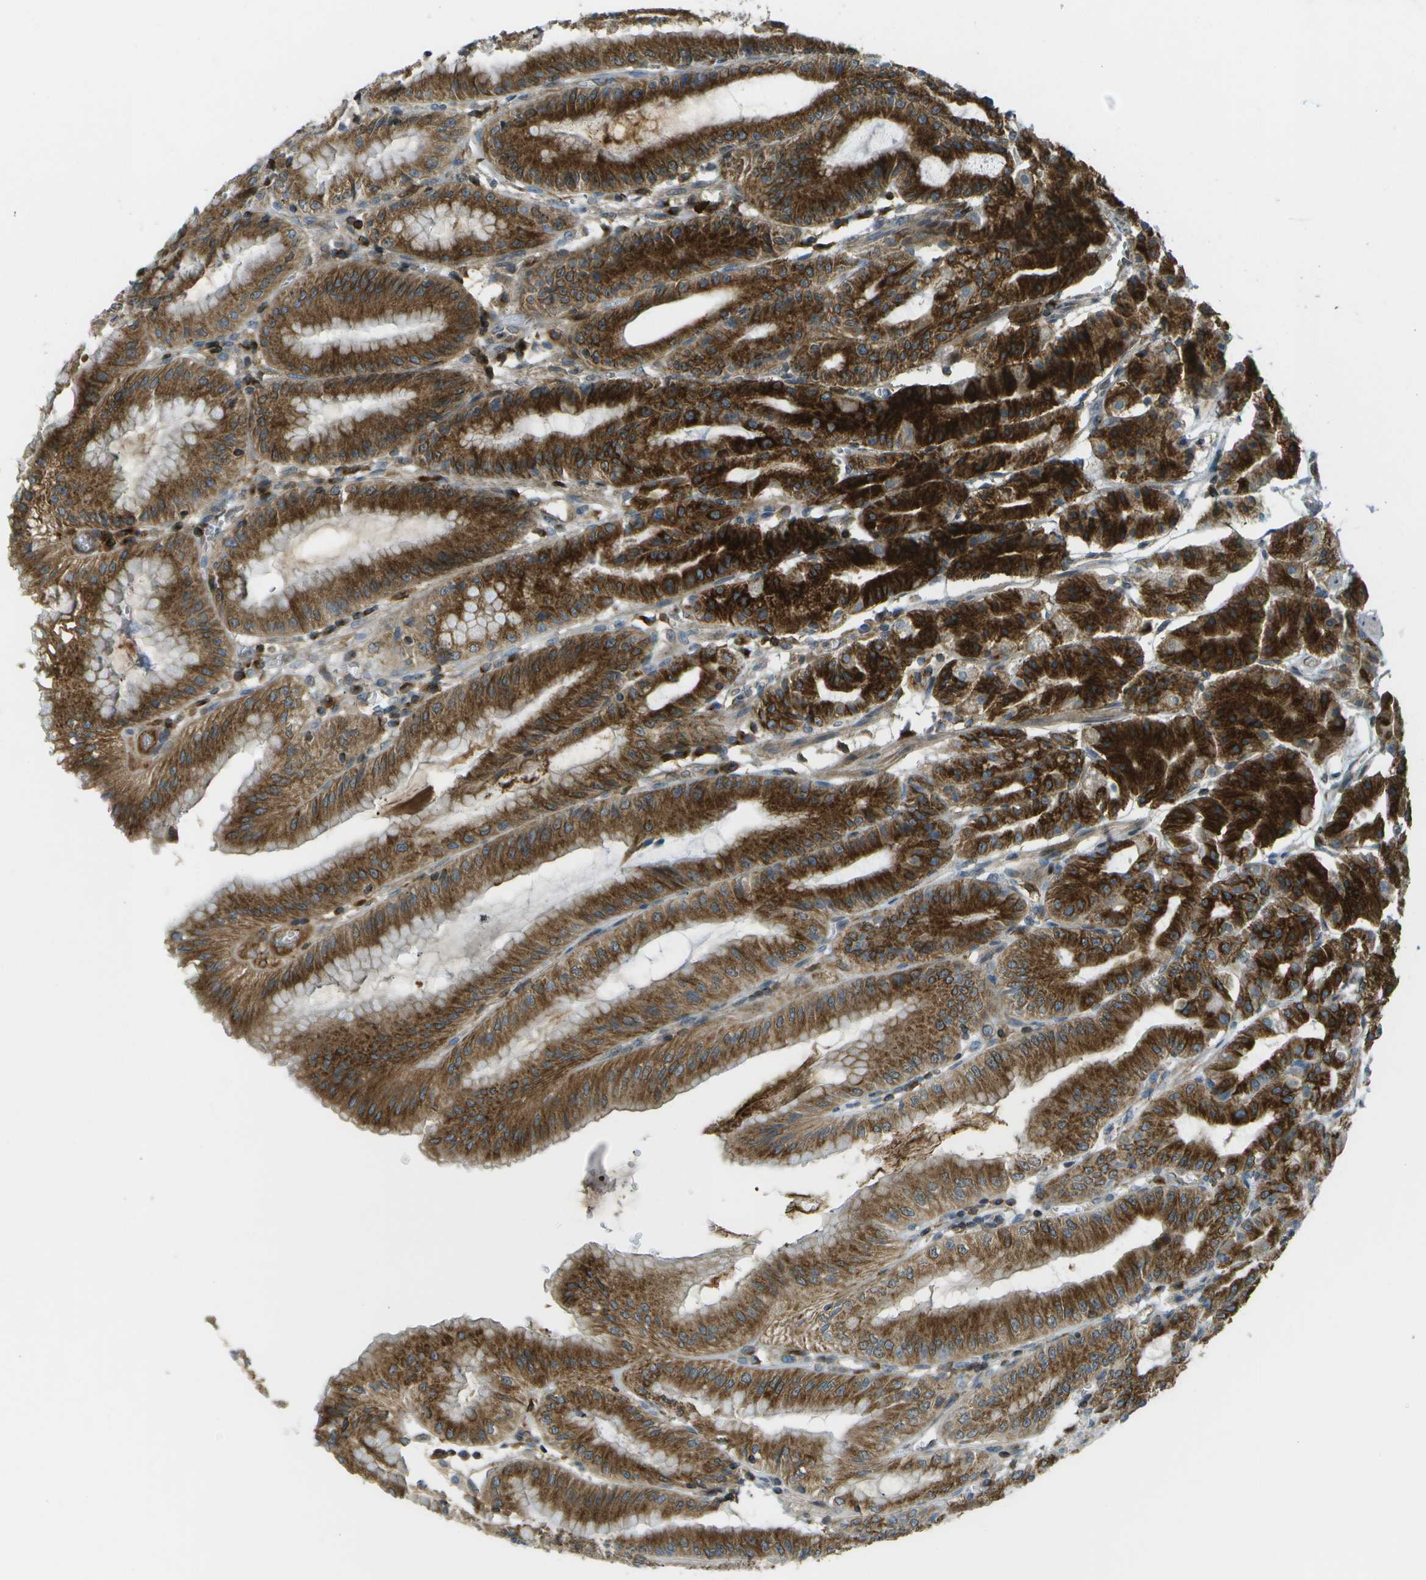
{"staining": {"intensity": "strong", "quantity": "25%-75%", "location": "cytoplasmic/membranous"}, "tissue": "stomach", "cell_type": "Glandular cells", "image_type": "normal", "snomed": [{"axis": "morphology", "description": "Normal tissue, NOS"}, {"axis": "topography", "description": "Stomach, lower"}], "caption": "Glandular cells display strong cytoplasmic/membranous expression in approximately 25%-75% of cells in unremarkable stomach. (brown staining indicates protein expression, while blue staining denotes nuclei).", "gene": "TMTC1", "patient": {"sex": "male", "age": 71}}